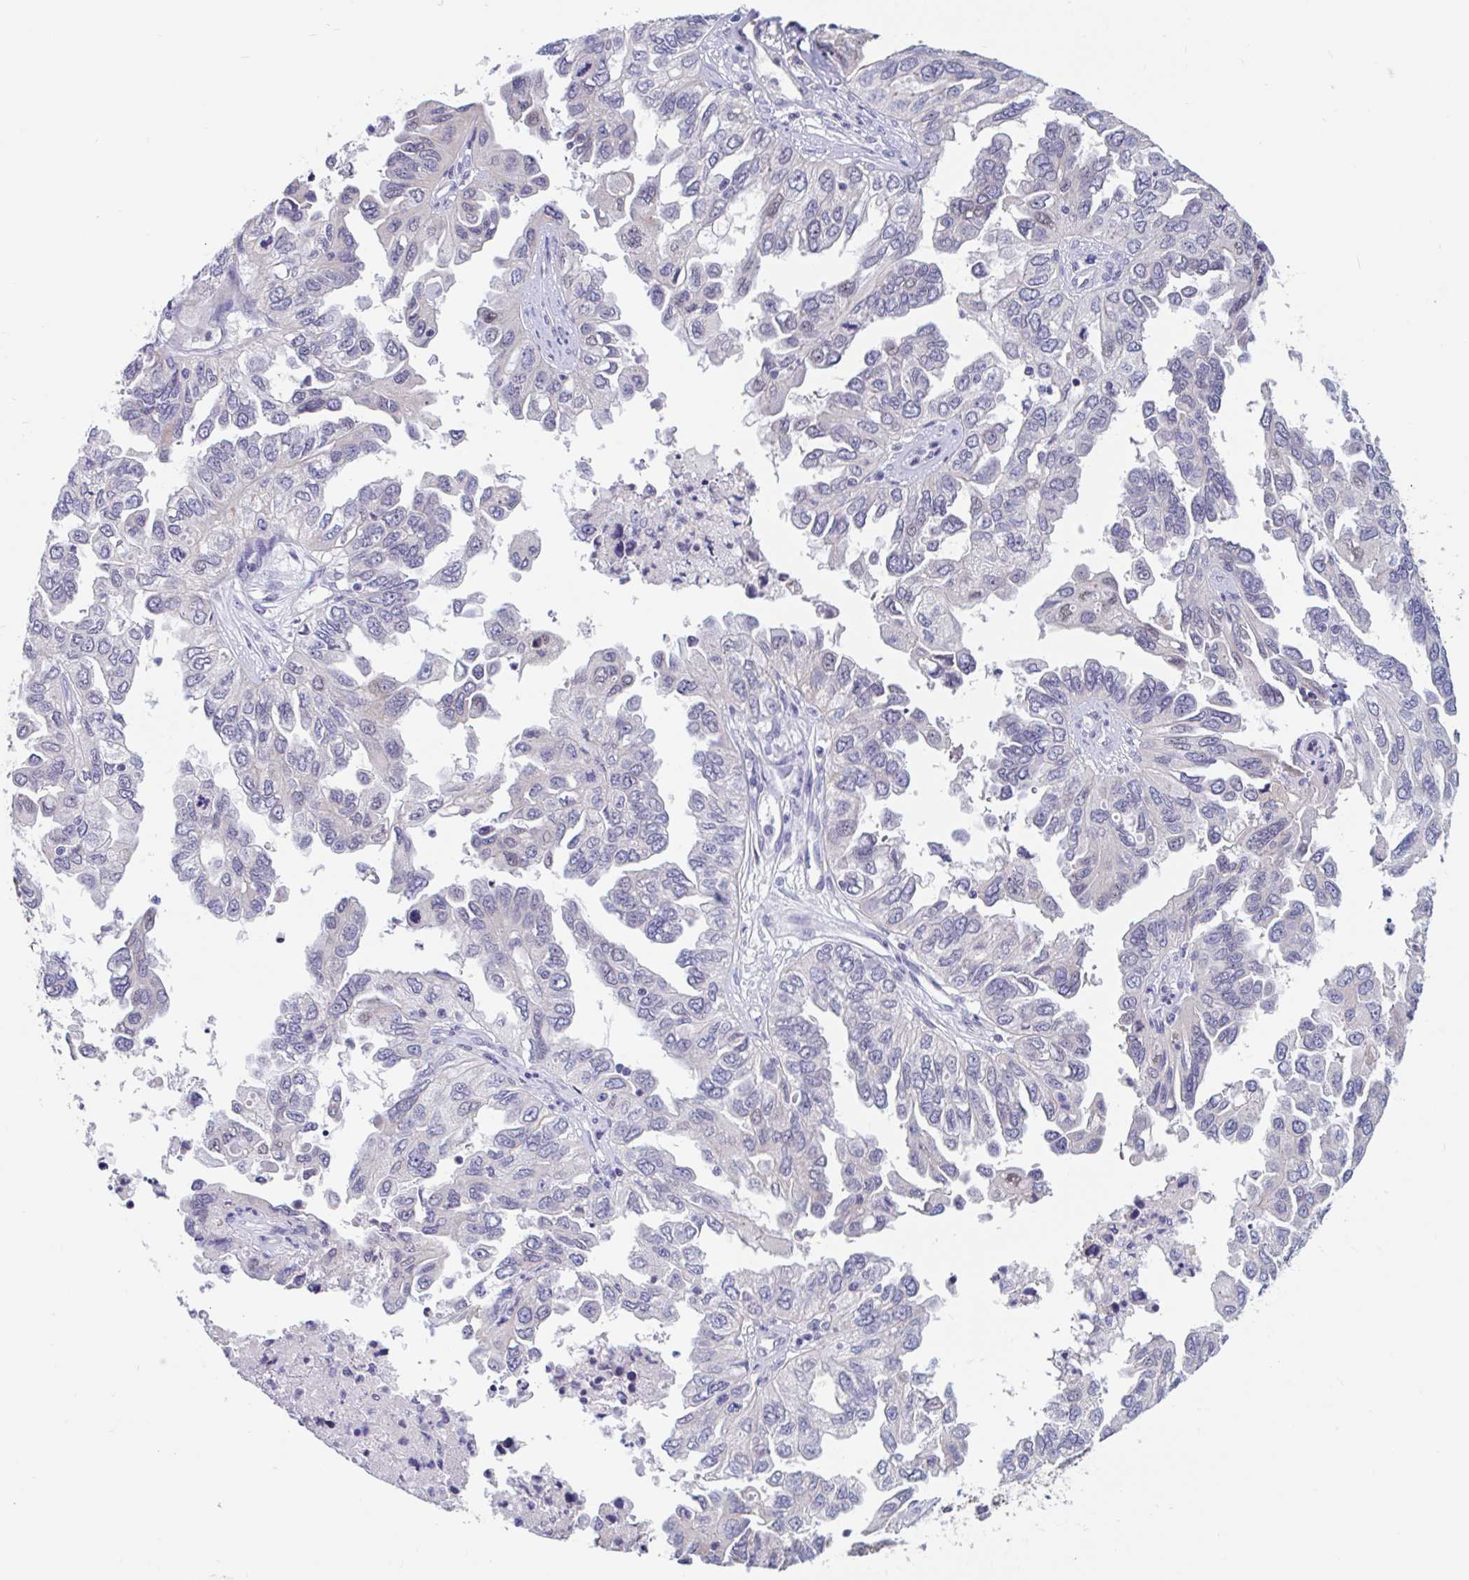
{"staining": {"intensity": "negative", "quantity": "none", "location": "none"}, "tissue": "ovarian cancer", "cell_type": "Tumor cells", "image_type": "cancer", "snomed": [{"axis": "morphology", "description": "Cystadenocarcinoma, serous, NOS"}, {"axis": "topography", "description": "Ovary"}], "caption": "A high-resolution image shows immunohistochemistry staining of ovarian cancer, which displays no significant staining in tumor cells.", "gene": "UNKL", "patient": {"sex": "female", "age": 53}}